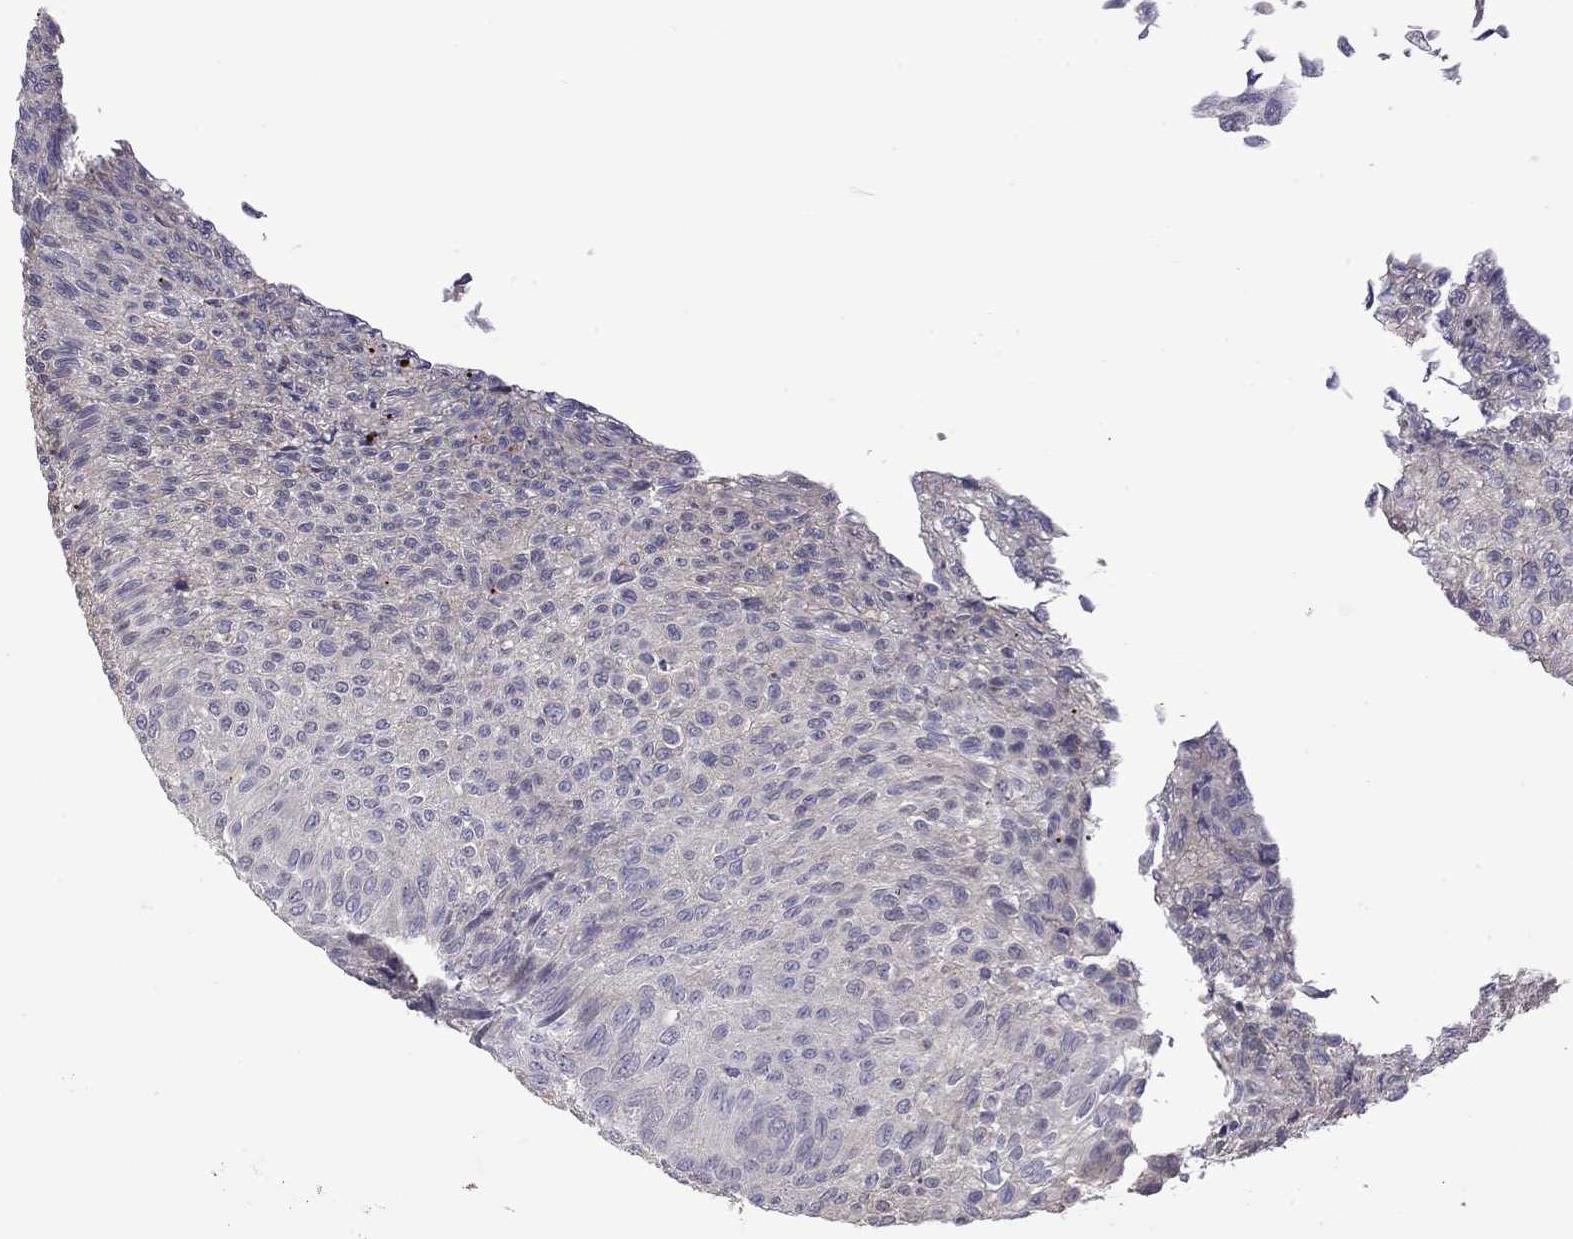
{"staining": {"intensity": "negative", "quantity": "none", "location": "none"}, "tissue": "urothelial cancer", "cell_type": "Tumor cells", "image_type": "cancer", "snomed": [{"axis": "morphology", "description": "Urothelial carcinoma, Low grade"}, {"axis": "topography", "description": "Ureter, NOS"}, {"axis": "topography", "description": "Urinary bladder"}], "caption": "This is an immunohistochemistry micrograph of urothelial carcinoma (low-grade). There is no staining in tumor cells.", "gene": "FEZ1", "patient": {"sex": "male", "age": 78}}